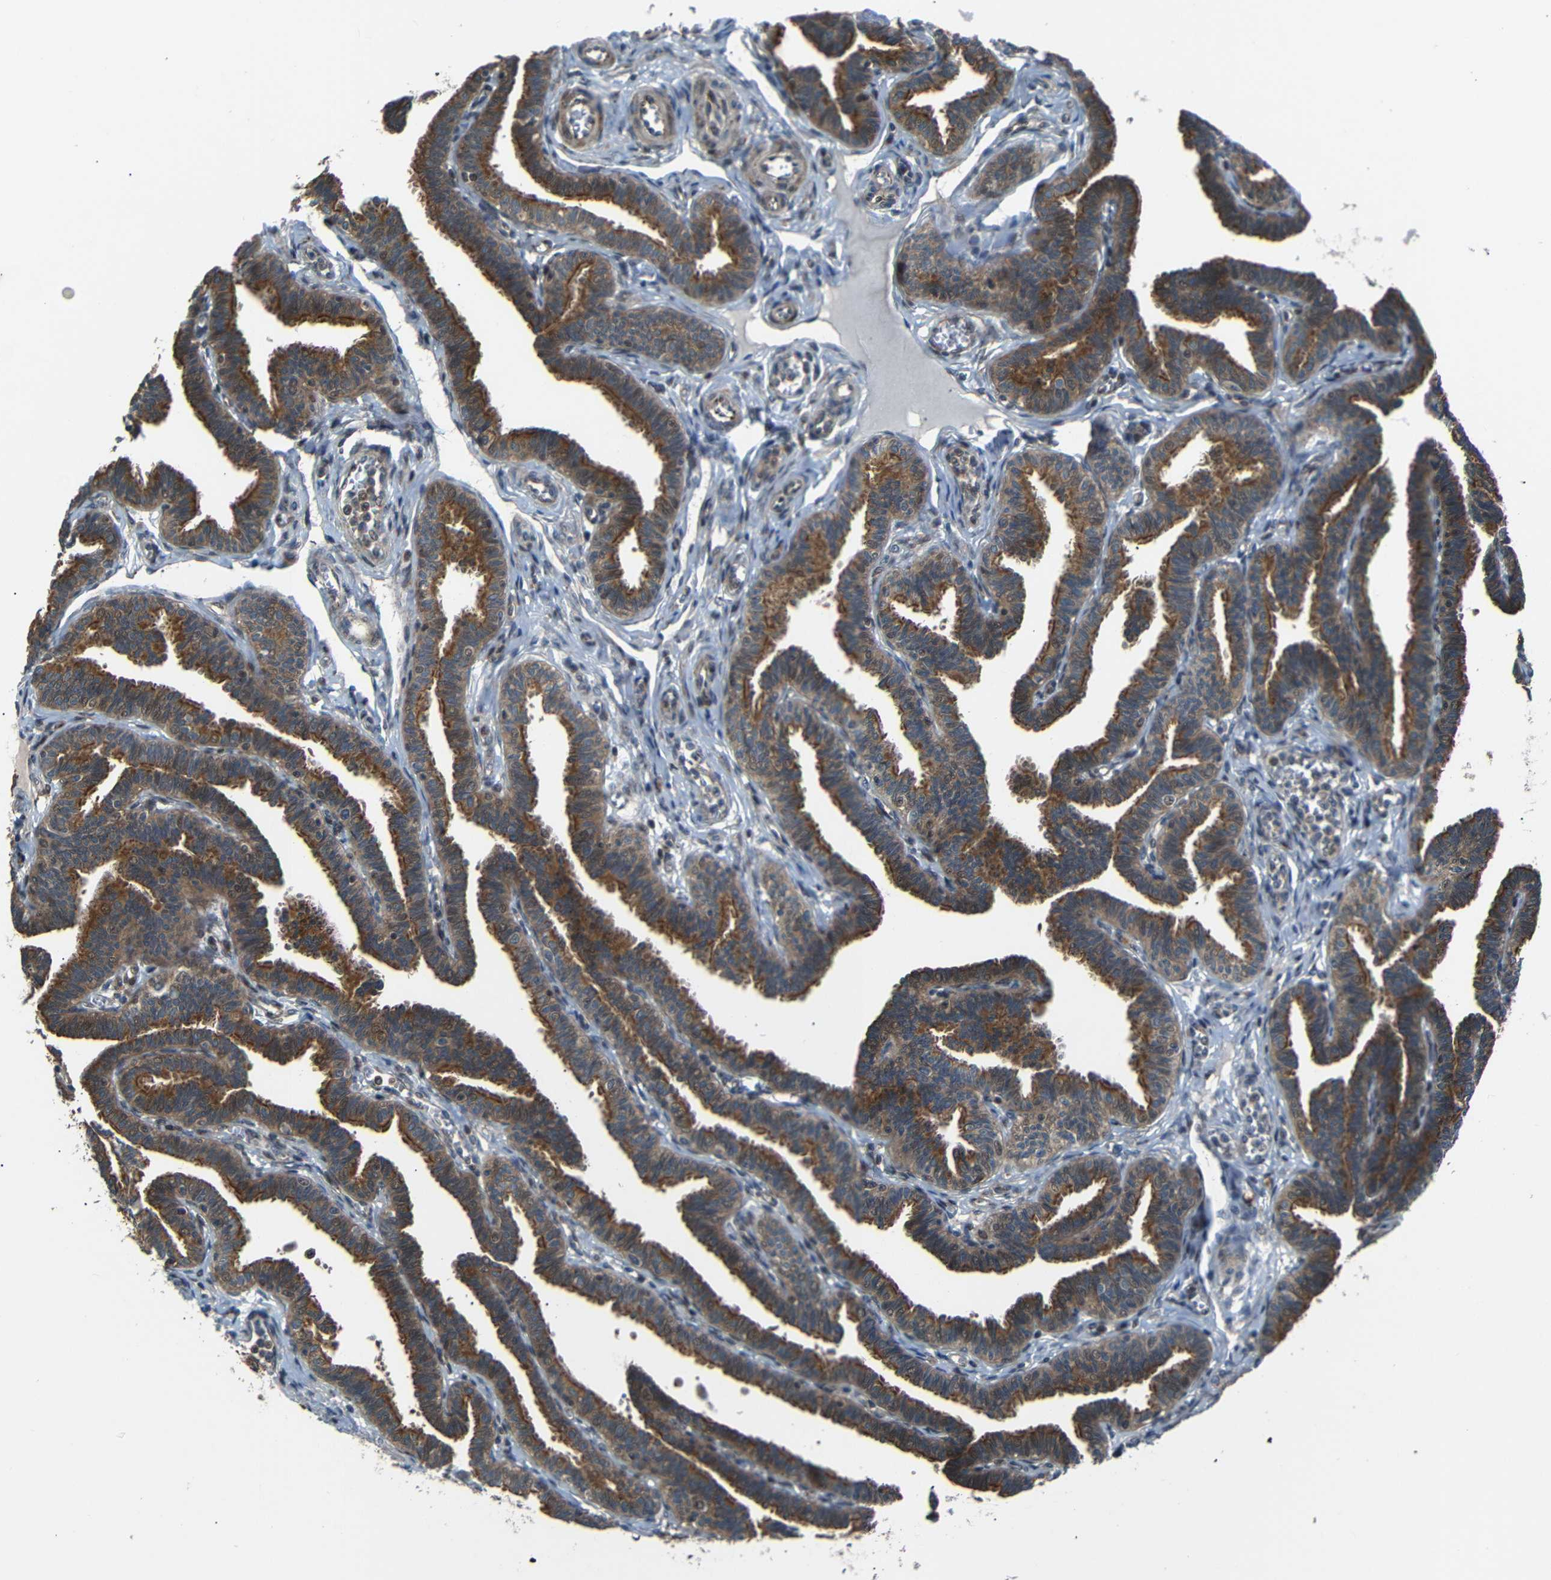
{"staining": {"intensity": "strong", "quantity": ">75%", "location": "cytoplasmic/membranous"}, "tissue": "fallopian tube", "cell_type": "Glandular cells", "image_type": "normal", "snomed": [{"axis": "morphology", "description": "Normal tissue, NOS"}, {"axis": "topography", "description": "Fallopian tube"}, {"axis": "topography", "description": "Ovary"}], "caption": "The micrograph exhibits immunohistochemical staining of unremarkable fallopian tube. There is strong cytoplasmic/membranous expression is identified in approximately >75% of glandular cells. (DAB (3,3'-diaminobenzidine) IHC, brown staining for protein, blue staining for nuclei).", "gene": "AKAP9", "patient": {"sex": "female", "age": 23}}